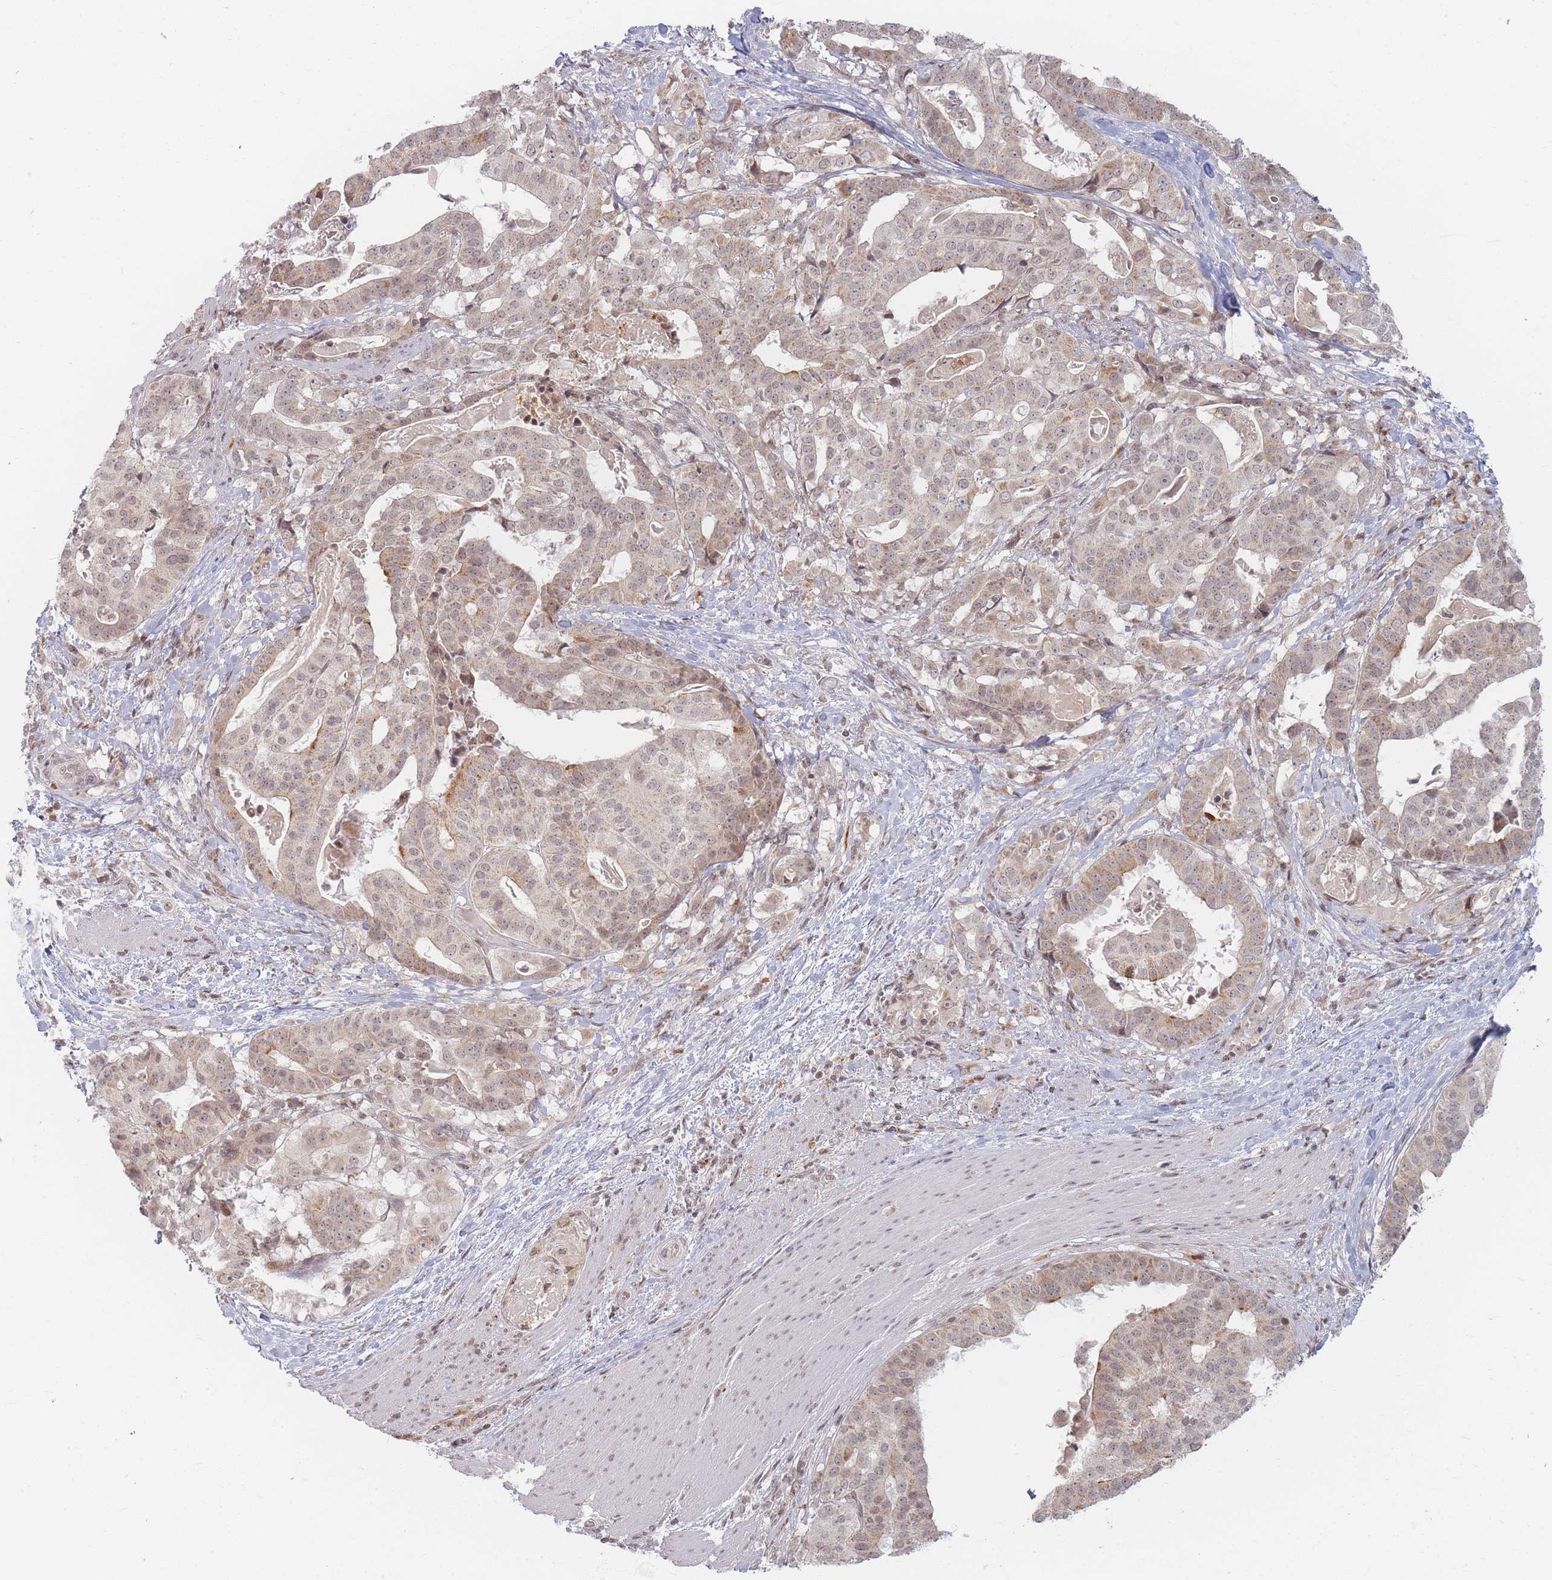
{"staining": {"intensity": "weak", "quantity": ">75%", "location": "cytoplasmic/membranous,nuclear"}, "tissue": "stomach cancer", "cell_type": "Tumor cells", "image_type": "cancer", "snomed": [{"axis": "morphology", "description": "Adenocarcinoma, NOS"}, {"axis": "topography", "description": "Stomach"}], "caption": "Human stomach cancer stained with a protein marker displays weak staining in tumor cells.", "gene": "SPATA45", "patient": {"sex": "male", "age": 48}}